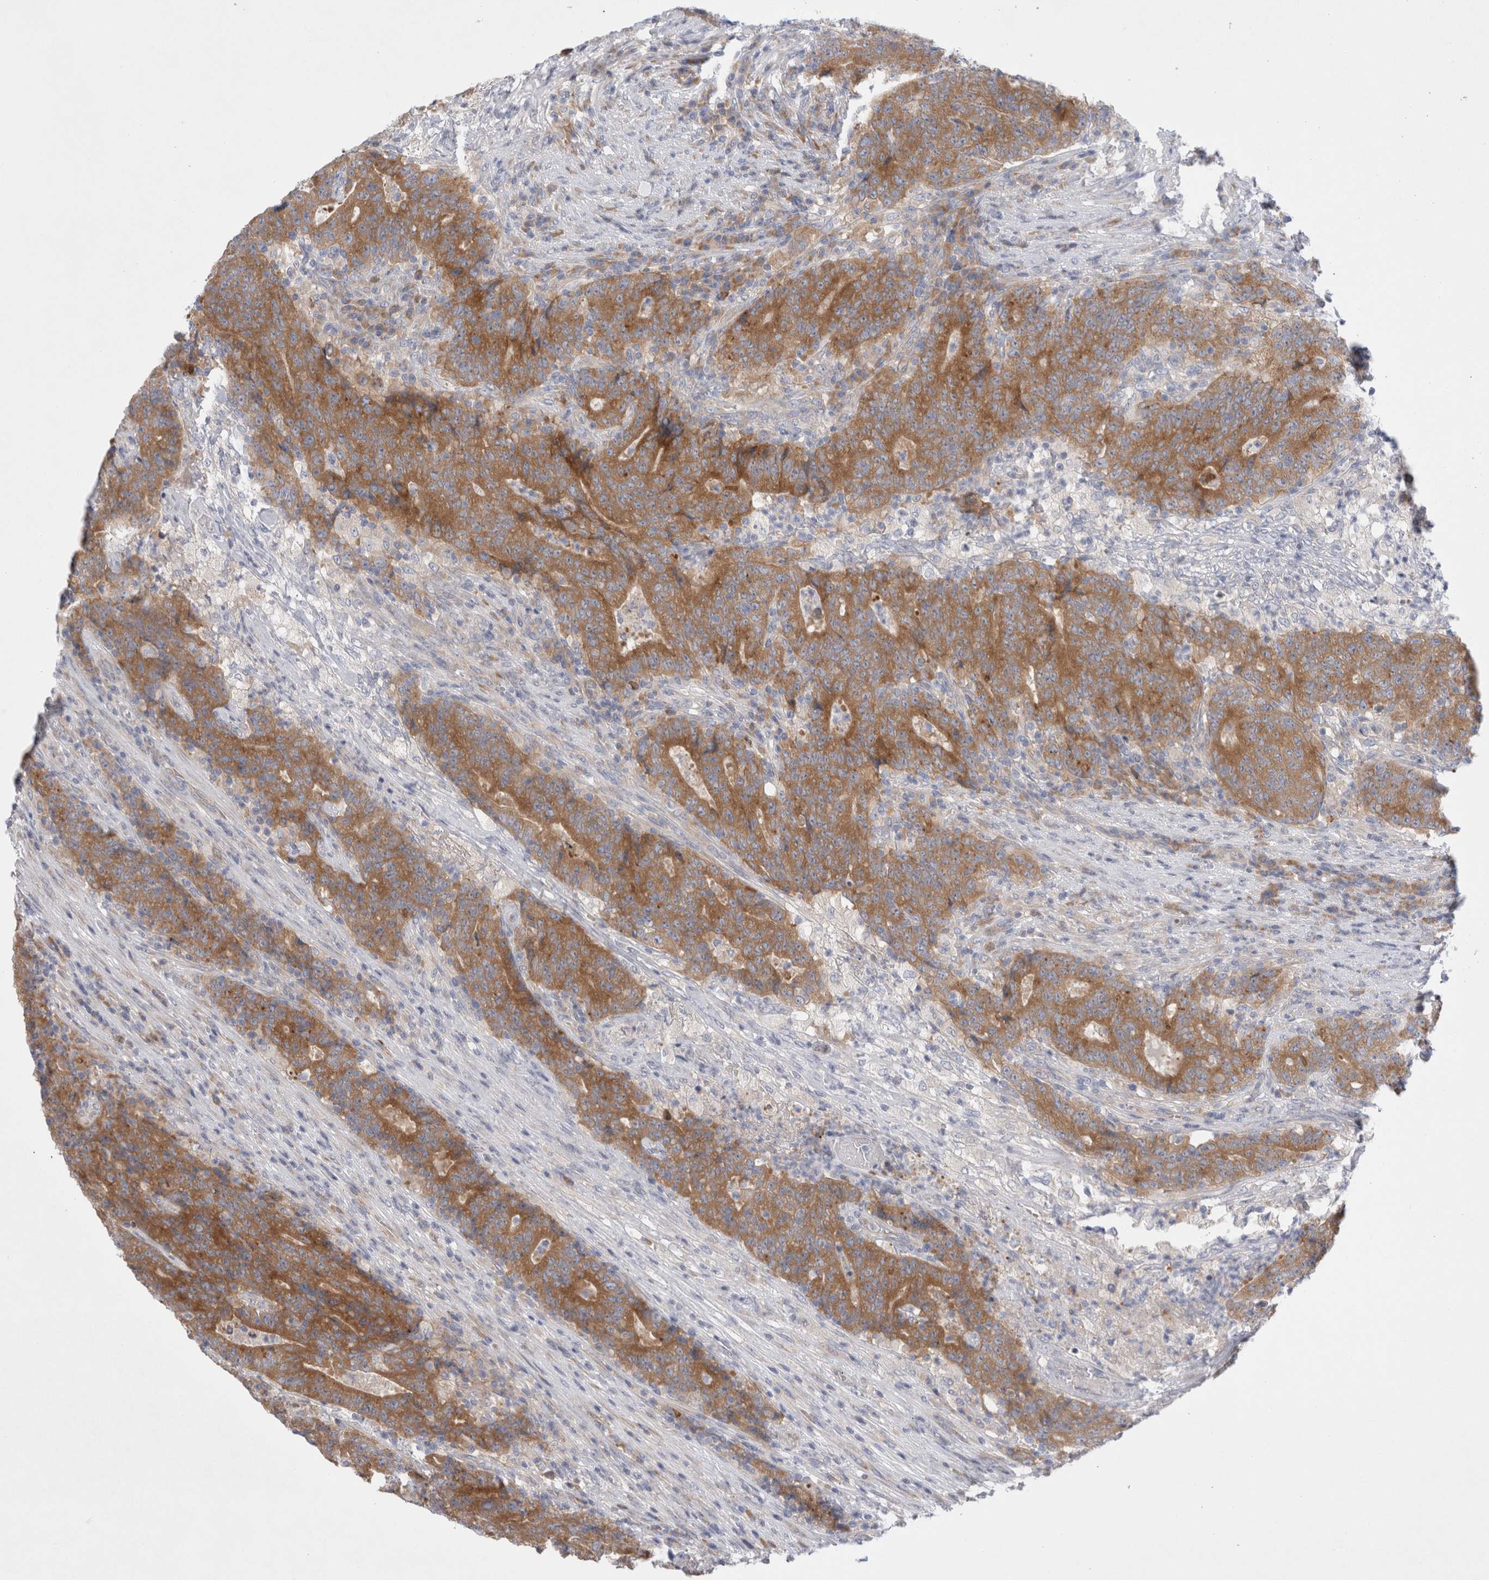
{"staining": {"intensity": "strong", "quantity": ">75%", "location": "cytoplasmic/membranous"}, "tissue": "colorectal cancer", "cell_type": "Tumor cells", "image_type": "cancer", "snomed": [{"axis": "morphology", "description": "Normal tissue, NOS"}, {"axis": "morphology", "description": "Adenocarcinoma, NOS"}, {"axis": "topography", "description": "Colon"}], "caption": "This image displays immunohistochemistry (IHC) staining of colorectal cancer, with high strong cytoplasmic/membranous positivity in approximately >75% of tumor cells.", "gene": "RBM12B", "patient": {"sex": "female", "age": 75}}